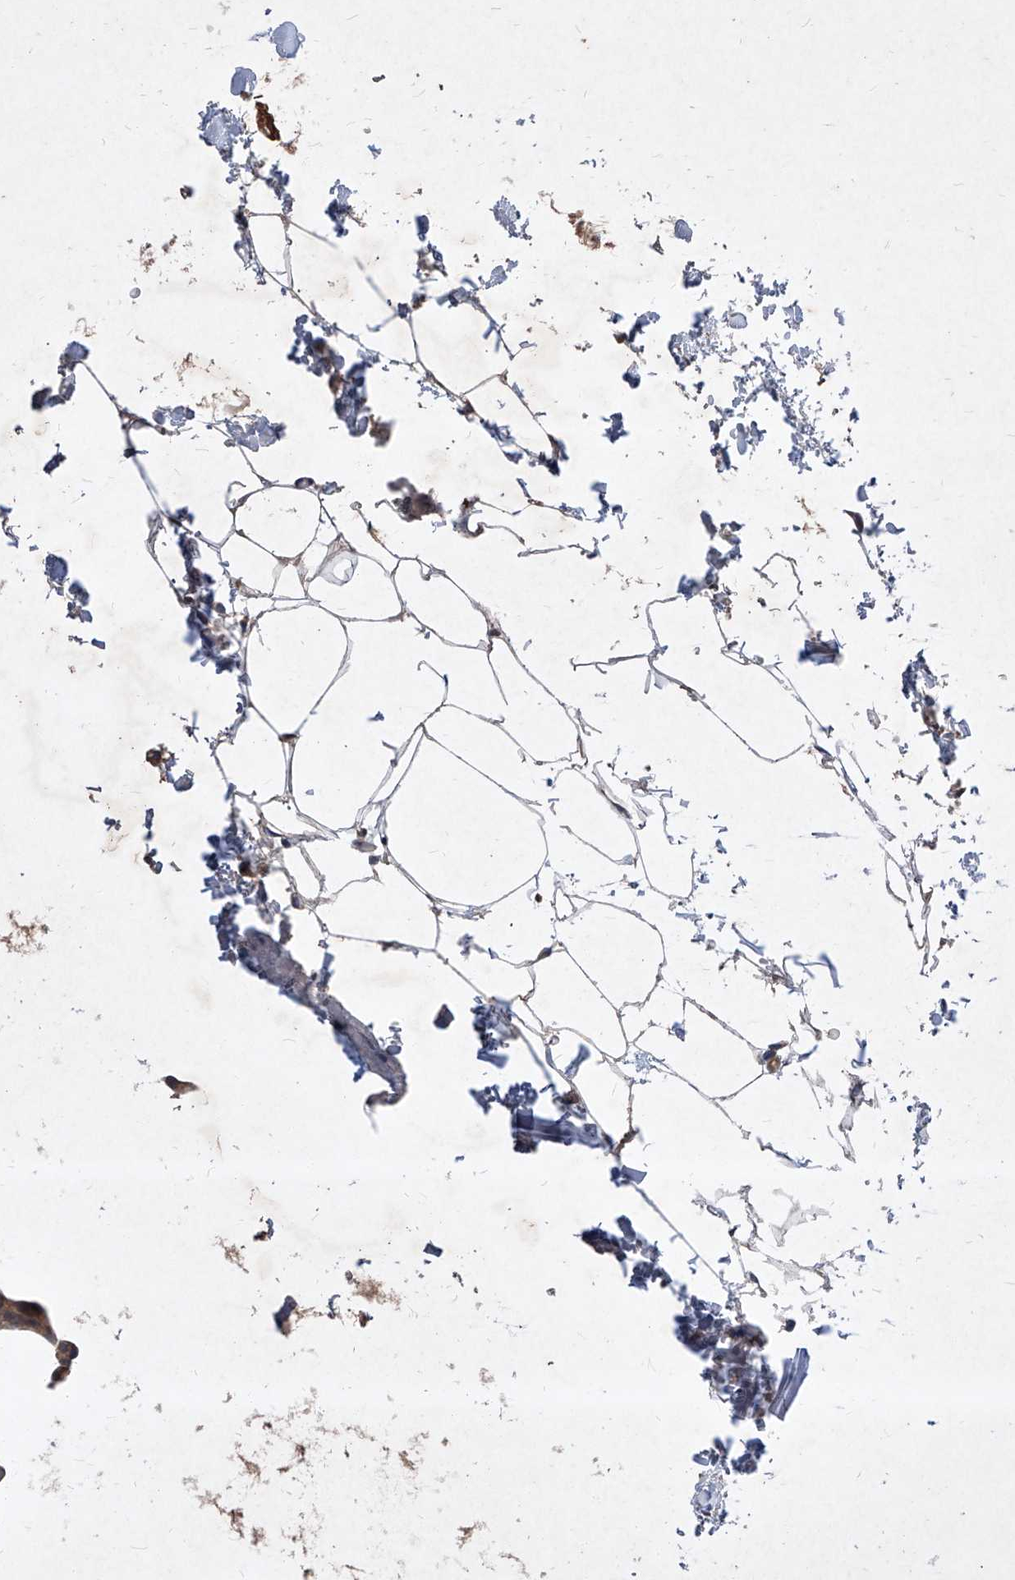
{"staining": {"intensity": "weak", "quantity": ">75%", "location": "cytoplasmic/membranous"}, "tissue": "urothelial cancer", "cell_type": "Tumor cells", "image_type": "cancer", "snomed": [{"axis": "morphology", "description": "Urothelial carcinoma, Low grade"}, {"axis": "topography", "description": "Urinary bladder"}], "caption": "Protein staining of low-grade urothelial carcinoma tissue exhibits weak cytoplasmic/membranous staining in approximately >75% of tumor cells. (DAB IHC, brown staining for protein, blue staining for nuclei).", "gene": "SYNGR1", "patient": {"sex": "female", "age": 60}}